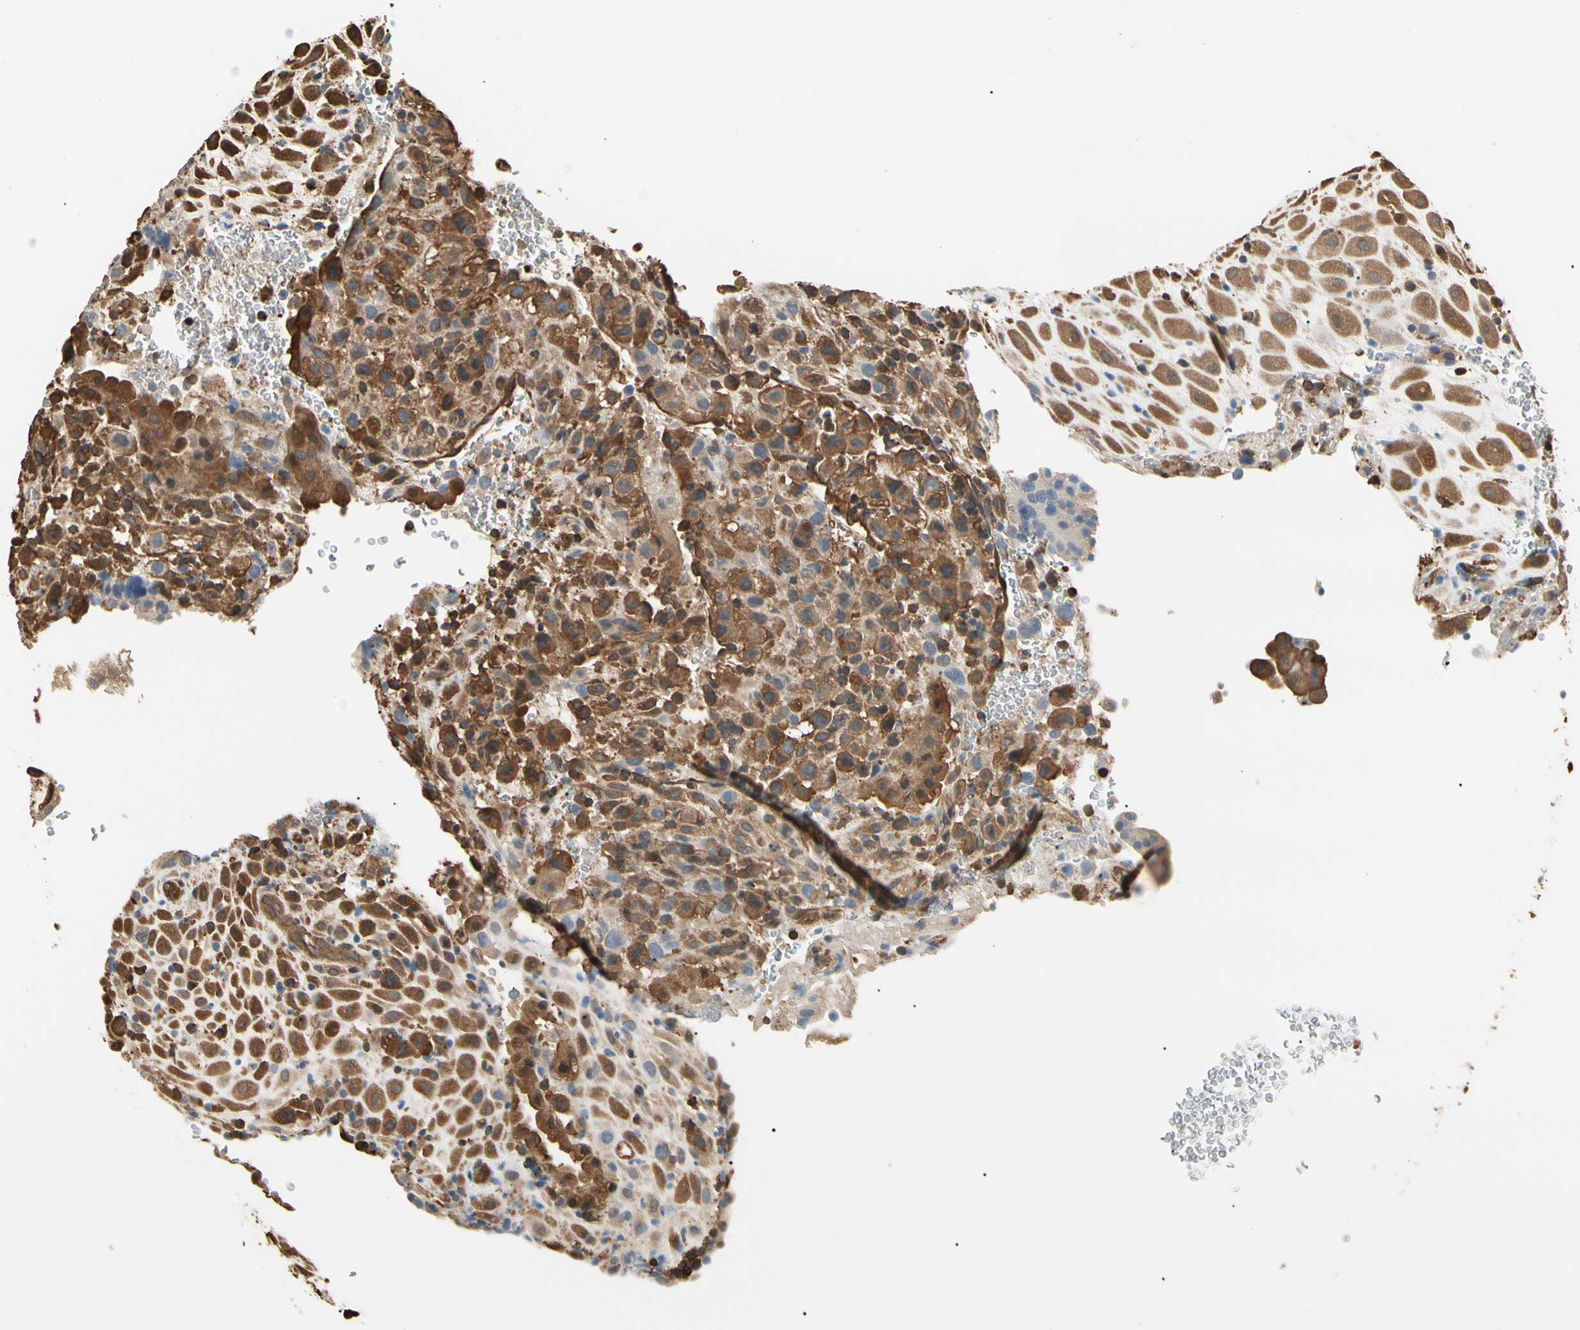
{"staining": {"intensity": "strong", "quantity": ">75%", "location": "cytoplasmic/membranous"}, "tissue": "placenta", "cell_type": "Decidual cells", "image_type": "normal", "snomed": [{"axis": "morphology", "description": "Normal tissue, NOS"}, {"axis": "topography", "description": "Placenta"}], "caption": "Immunohistochemistry (IHC) of unremarkable placenta reveals high levels of strong cytoplasmic/membranous staining in about >75% of decidual cells. (DAB IHC with brightfield microscopy, high magnification).", "gene": "YWHAE", "patient": {"sex": "female", "age": 19}}